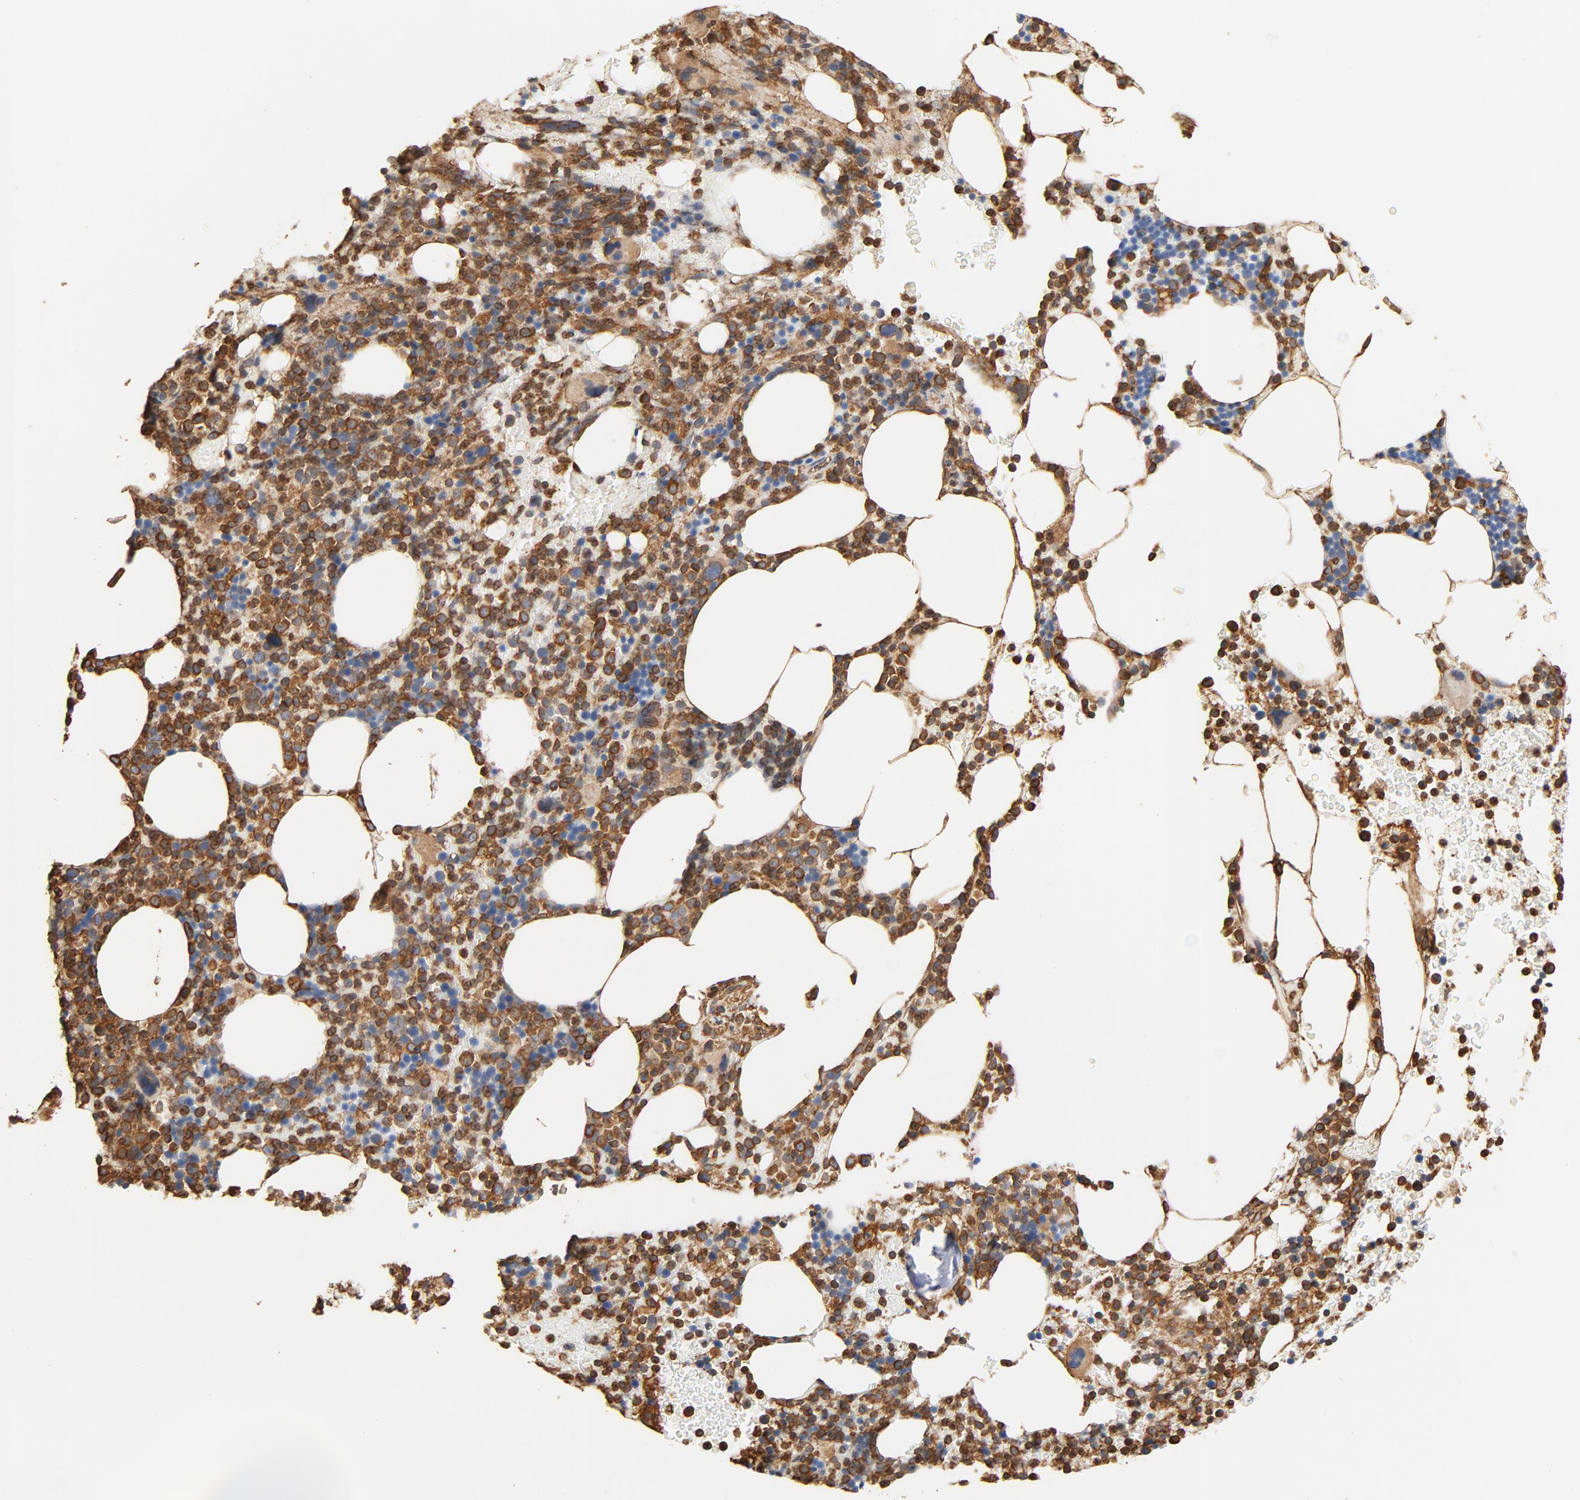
{"staining": {"intensity": "strong", "quantity": "25%-75%", "location": "cytoplasmic/membranous"}, "tissue": "bone marrow", "cell_type": "Hematopoietic cells", "image_type": "normal", "snomed": [{"axis": "morphology", "description": "Normal tissue, NOS"}, {"axis": "topography", "description": "Bone marrow"}], "caption": "Immunohistochemistry (IHC) histopathology image of normal human bone marrow stained for a protein (brown), which exhibits high levels of strong cytoplasmic/membranous expression in about 25%-75% of hematopoietic cells.", "gene": "BCAP31", "patient": {"sex": "female", "age": 66}}